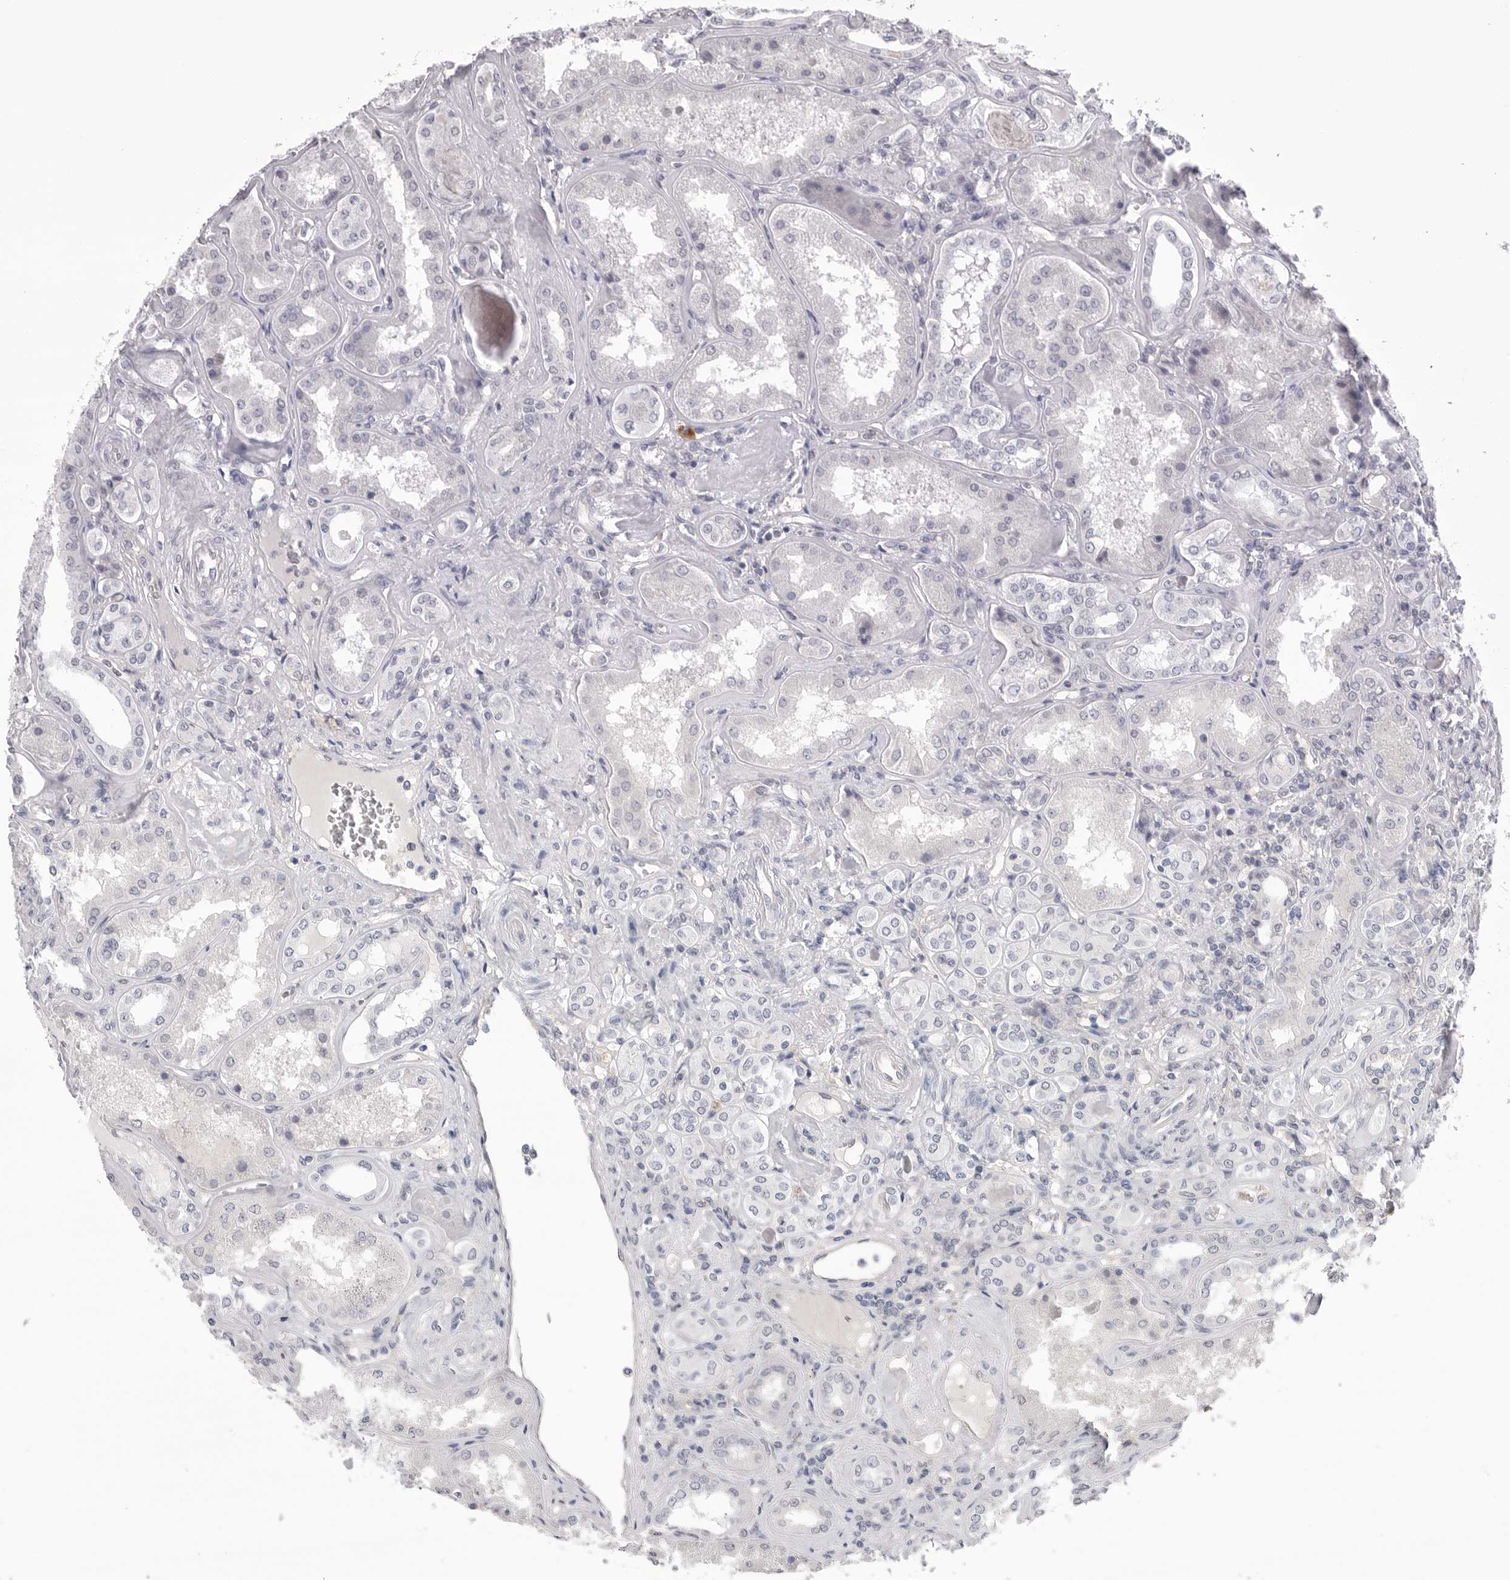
{"staining": {"intensity": "moderate", "quantity": "25%-75%", "location": "cytoplasmic/membranous"}, "tissue": "kidney", "cell_type": "Cells in glomeruli", "image_type": "normal", "snomed": [{"axis": "morphology", "description": "Normal tissue, NOS"}, {"axis": "topography", "description": "Kidney"}], "caption": "Brown immunohistochemical staining in unremarkable kidney displays moderate cytoplasmic/membranous positivity in approximately 25%-75% of cells in glomeruli. Immunohistochemistry (ihc) stains the protein in brown and the nuclei are stained blue.", "gene": "DLGAP3", "patient": {"sex": "female", "age": 56}}